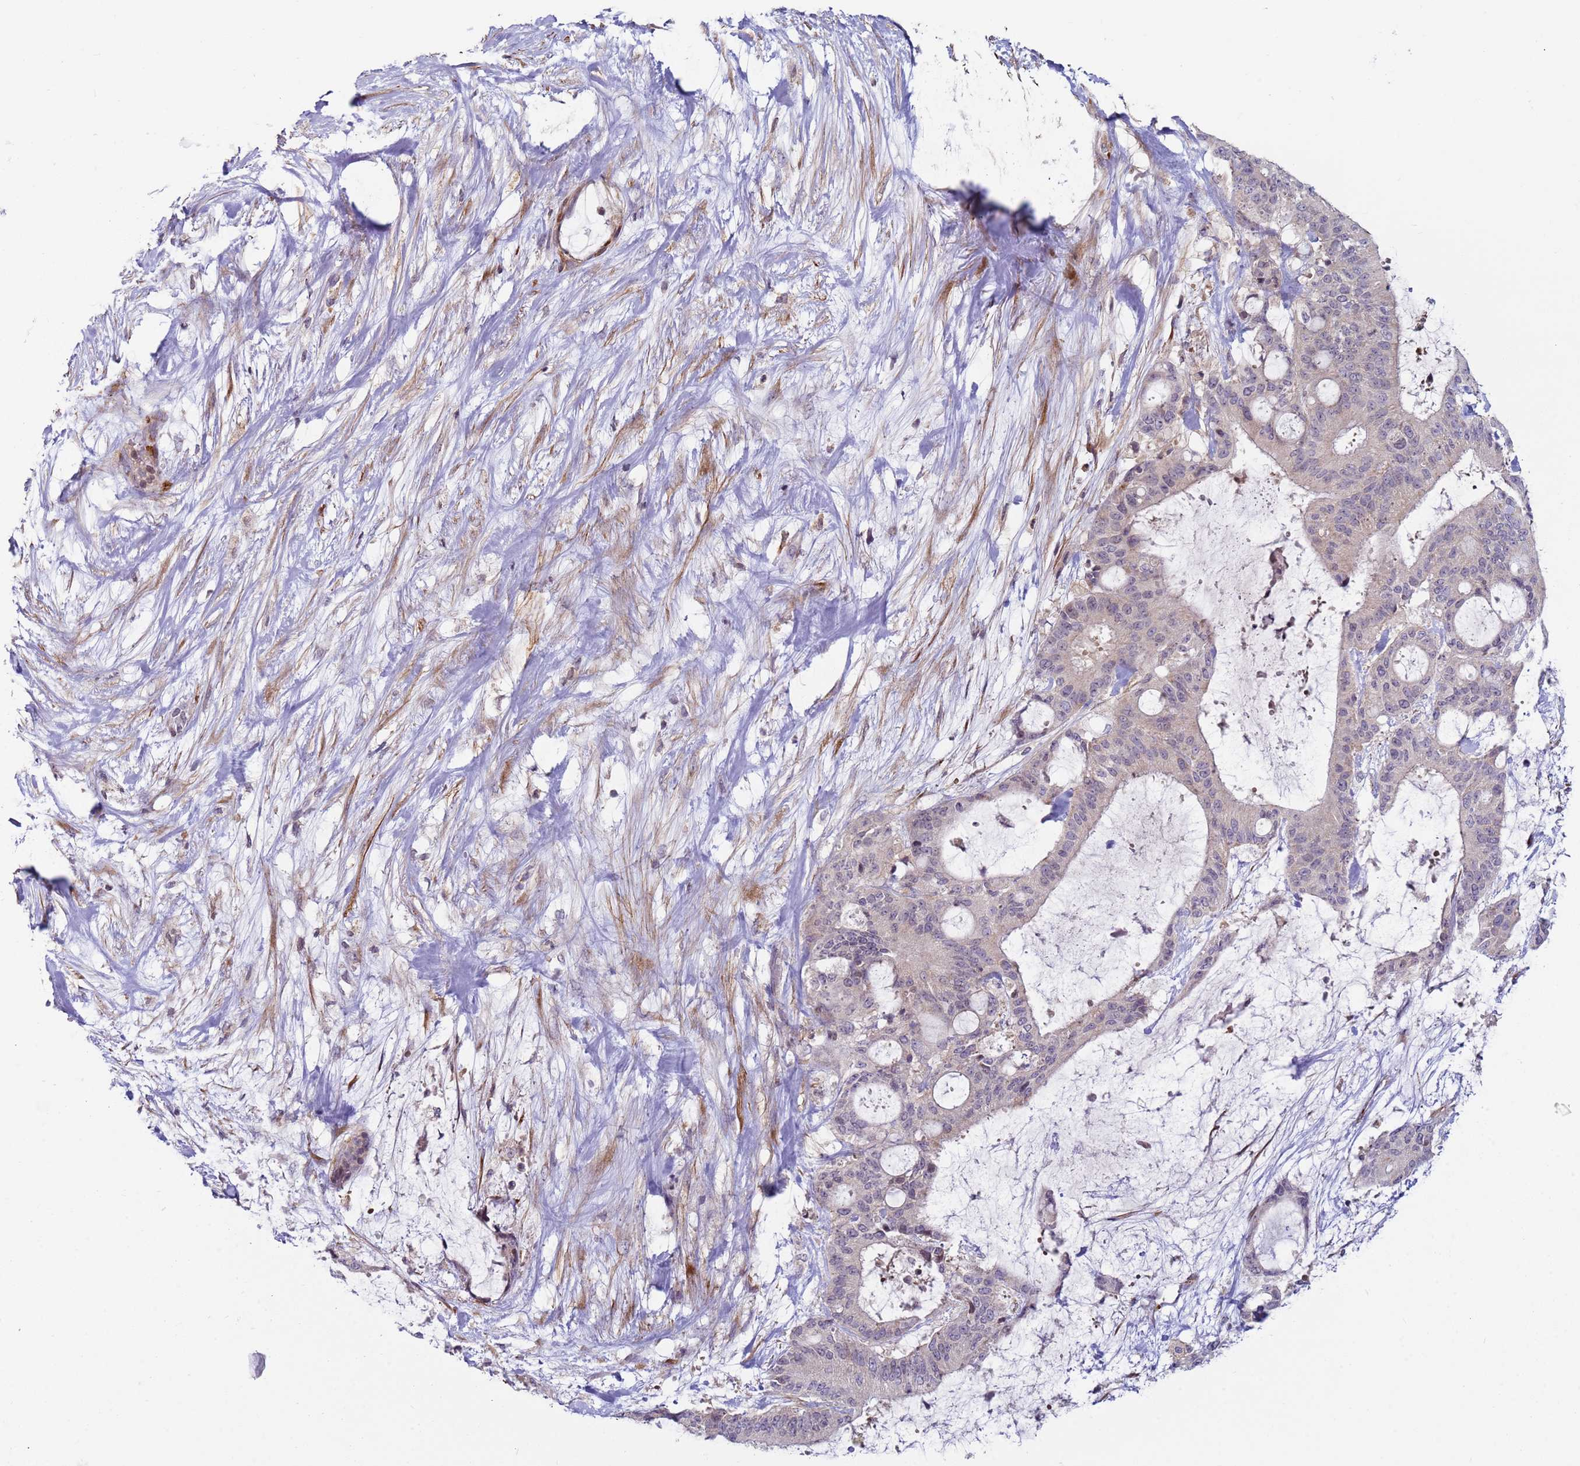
{"staining": {"intensity": "moderate", "quantity": "<25%", "location": "cytoplasmic/membranous"}, "tissue": "liver cancer", "cell_type": "Tumor cells", "image_type": "cancer", "snomed": [{"axis": "morphology", "description": "Normal tissue, NOS"}, {"axis": "morphology", "description": "Cholangiocarcinoma"}, {"axis": "topography", "description": "Liver"}, {"axis": "topography", "description": "Peripheral nerve tissue"}], "caption": "The image shows staining of liver cancer, revealing moderate cytoplasmic/membranous protein expression (brown color) within tumor cells.", "gene": "SNAPC4", "patient": {"sex": "female", "age": 73}}